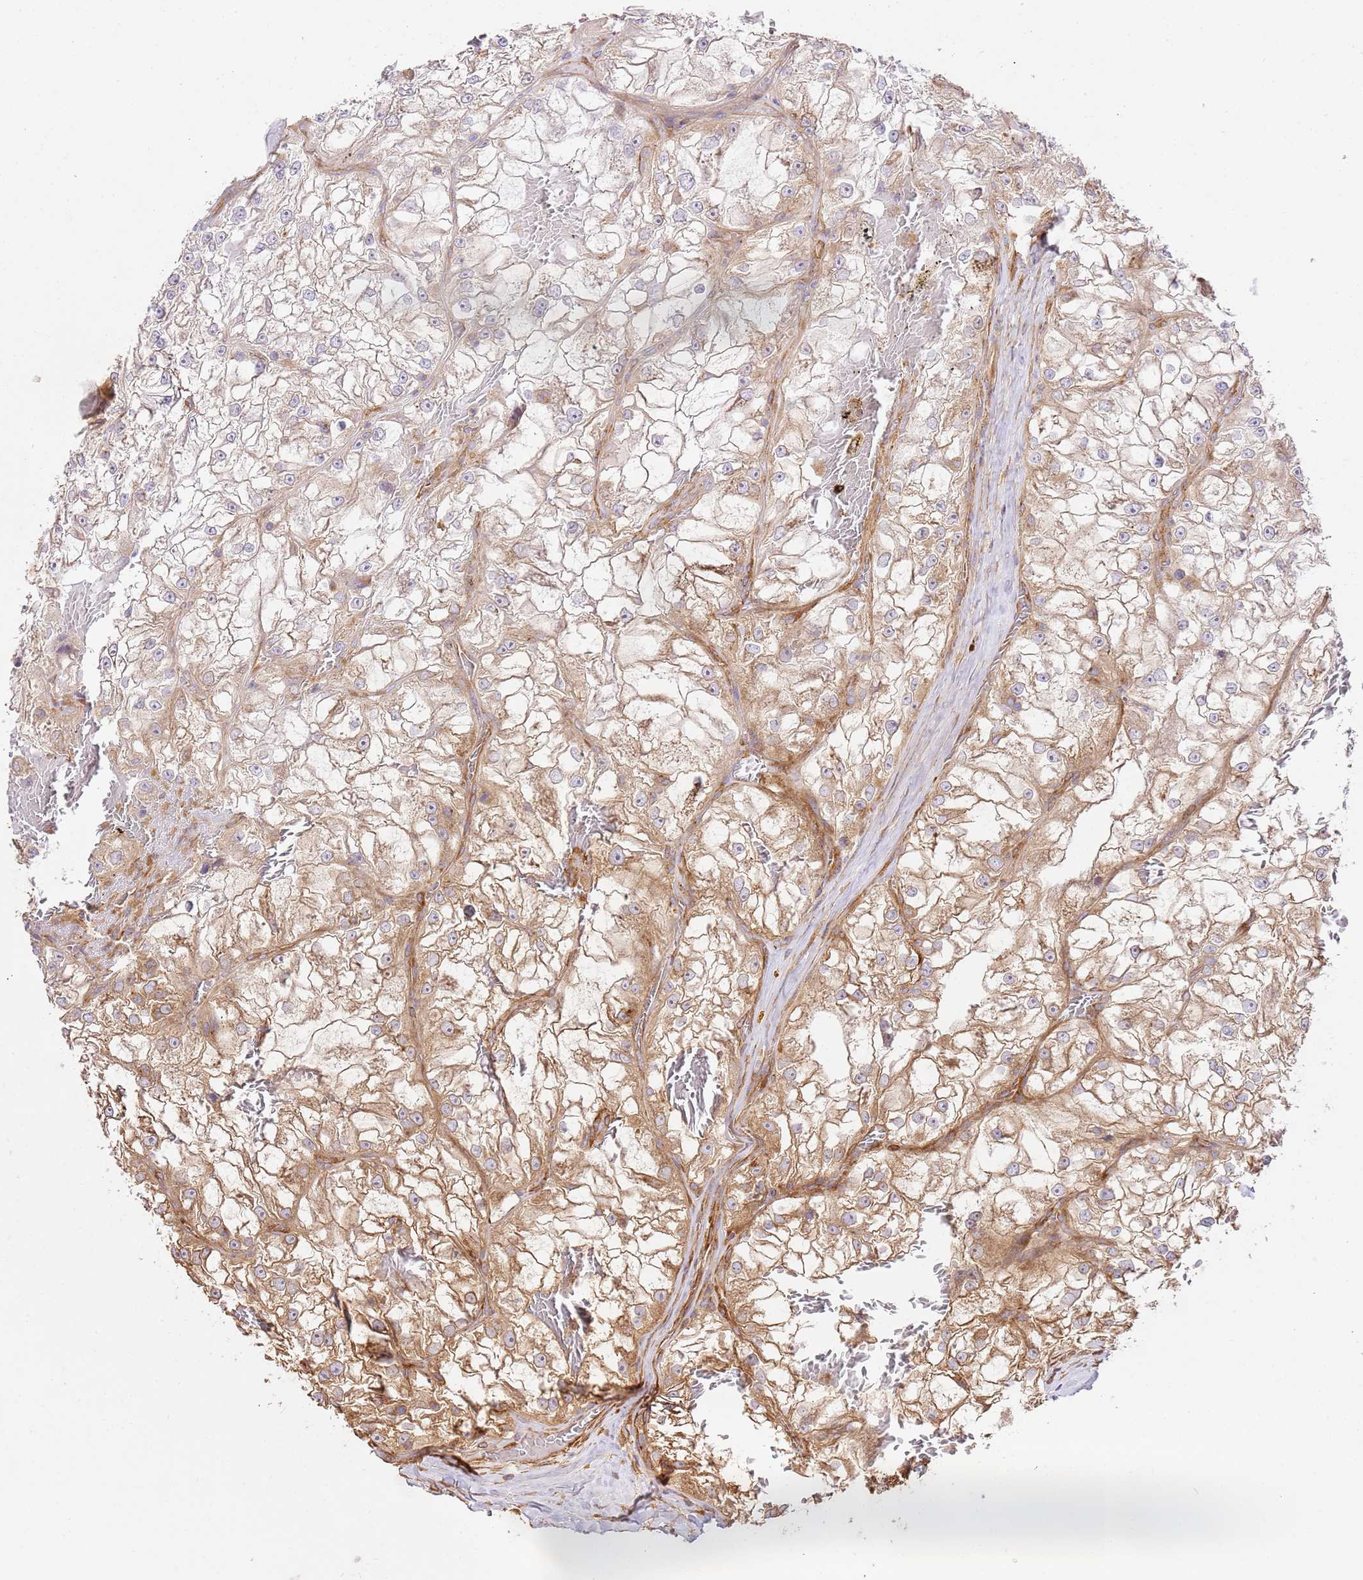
{"staining": {"intensity": "moderate", "quantity": "25%-75%", "location": "cytoplasmic/membranous"}, "tissue": "renal cancer", "cell_type": "Tumor cells", "image_type": "cancer", "snomed": [{"axis": "morphology", "description": "Adenocarcinoma, NOS"}, {"axis": "topography", "description": "Kidney"}], "caption": "Immunohistochemistry (DAB) staining of human renal cancer (adenocarcinoma) reveals moderate cytoplasmic/membranous protein expression in approximately 25%-75% of tumor cells. The staining is performed using DAB (3,3'-diaminobenzidine) brown chromogen to label protein expression. The nuclei are counter-stained blue using hematoxylin.", "gene": "ZBTB39", "patient": {"sex": "female", "age": 72}}